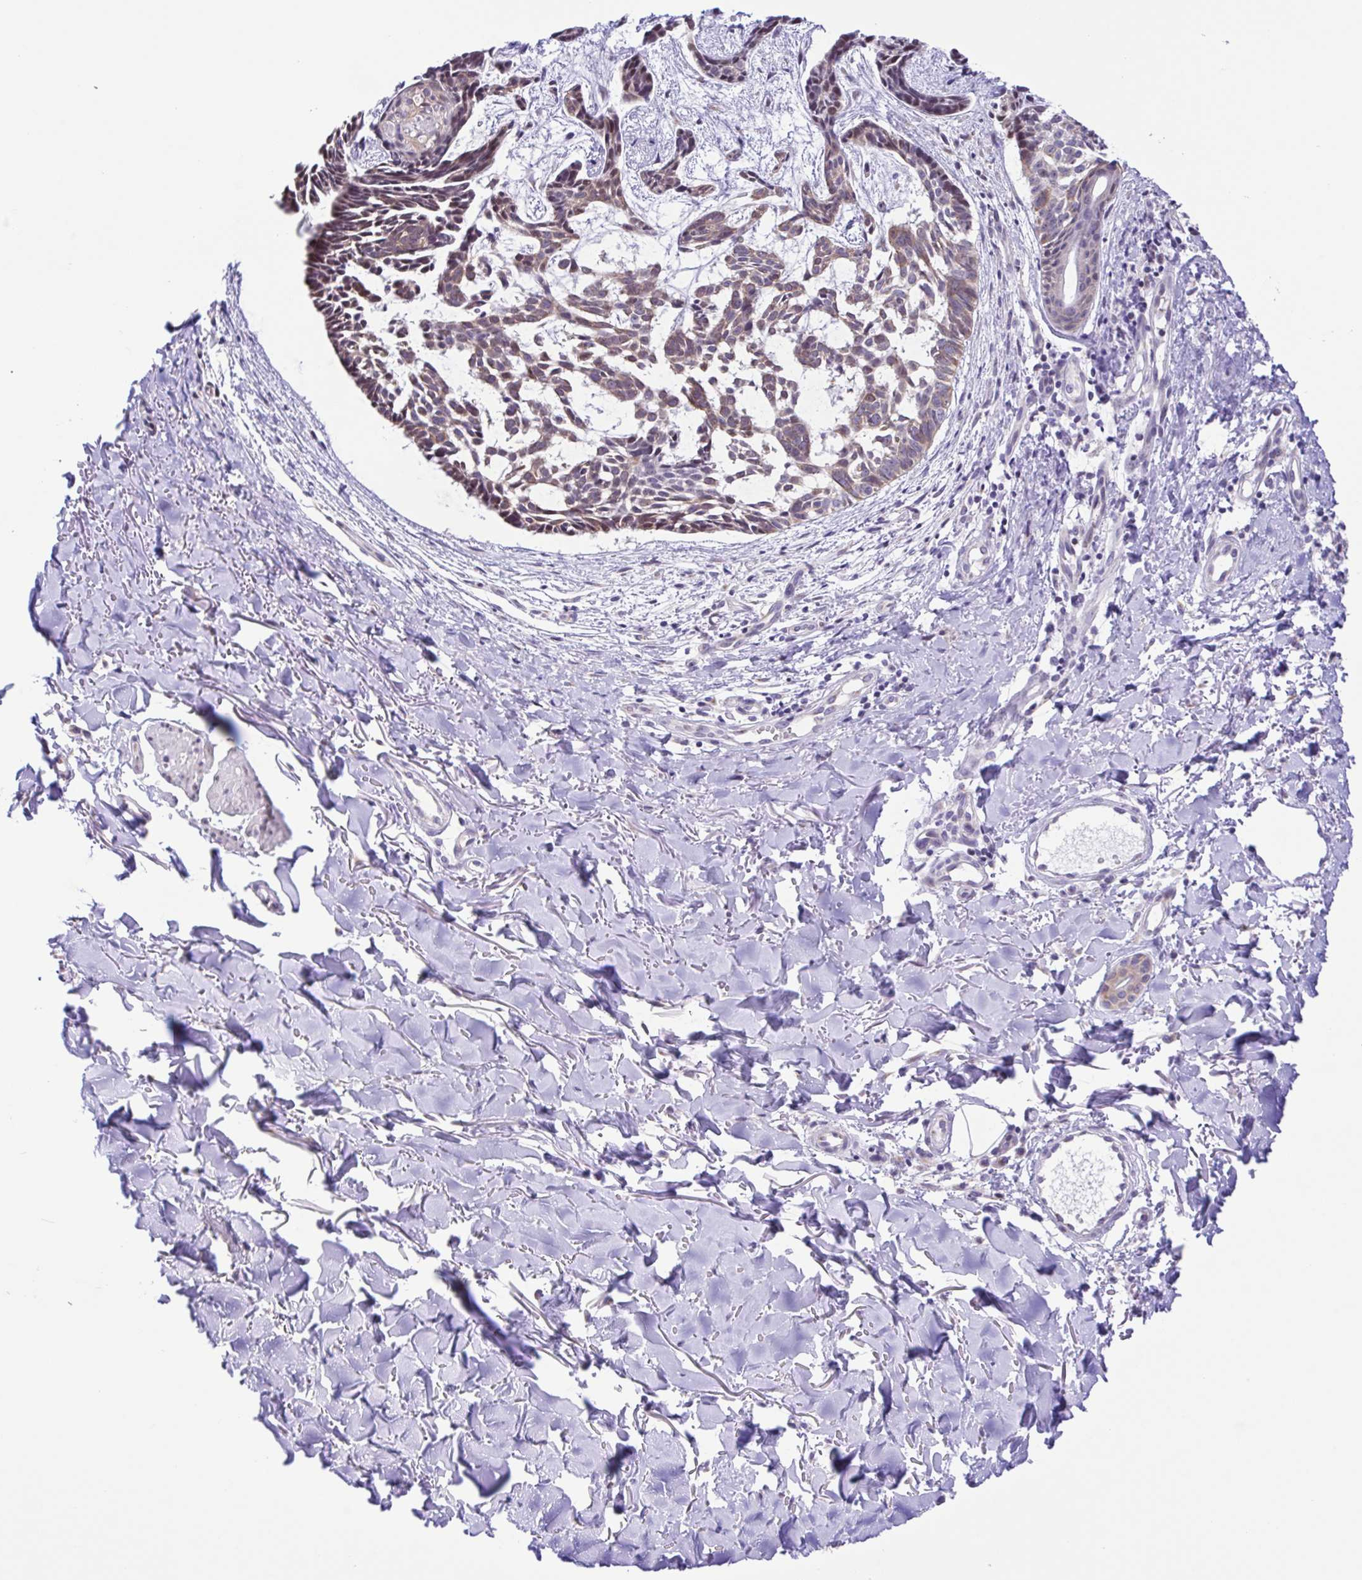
{"staining": {"intensity": "weak", "quantity": "25%-75%", "location": "cytoplasmic/membranous,nuclear"}, "tissue": "skin cancer", "cell_type": "Tumor cells", "image_type": "cancer", "snomed": [{"axis": "morphology", "description": "Basal cell carcinoma"}, {"axis": "topography", "description": "Skin"}], "caption": "Immunohistochemistry (IHC) of skin cancer (basal cell carcinoma) demonstrates low levels of weak cytoplasmic/membranous and nuclear staining in approximately 25%-75% of tumor cells.", "gene": "TGM3", "patient": {"sex": "male", "age": 78}}